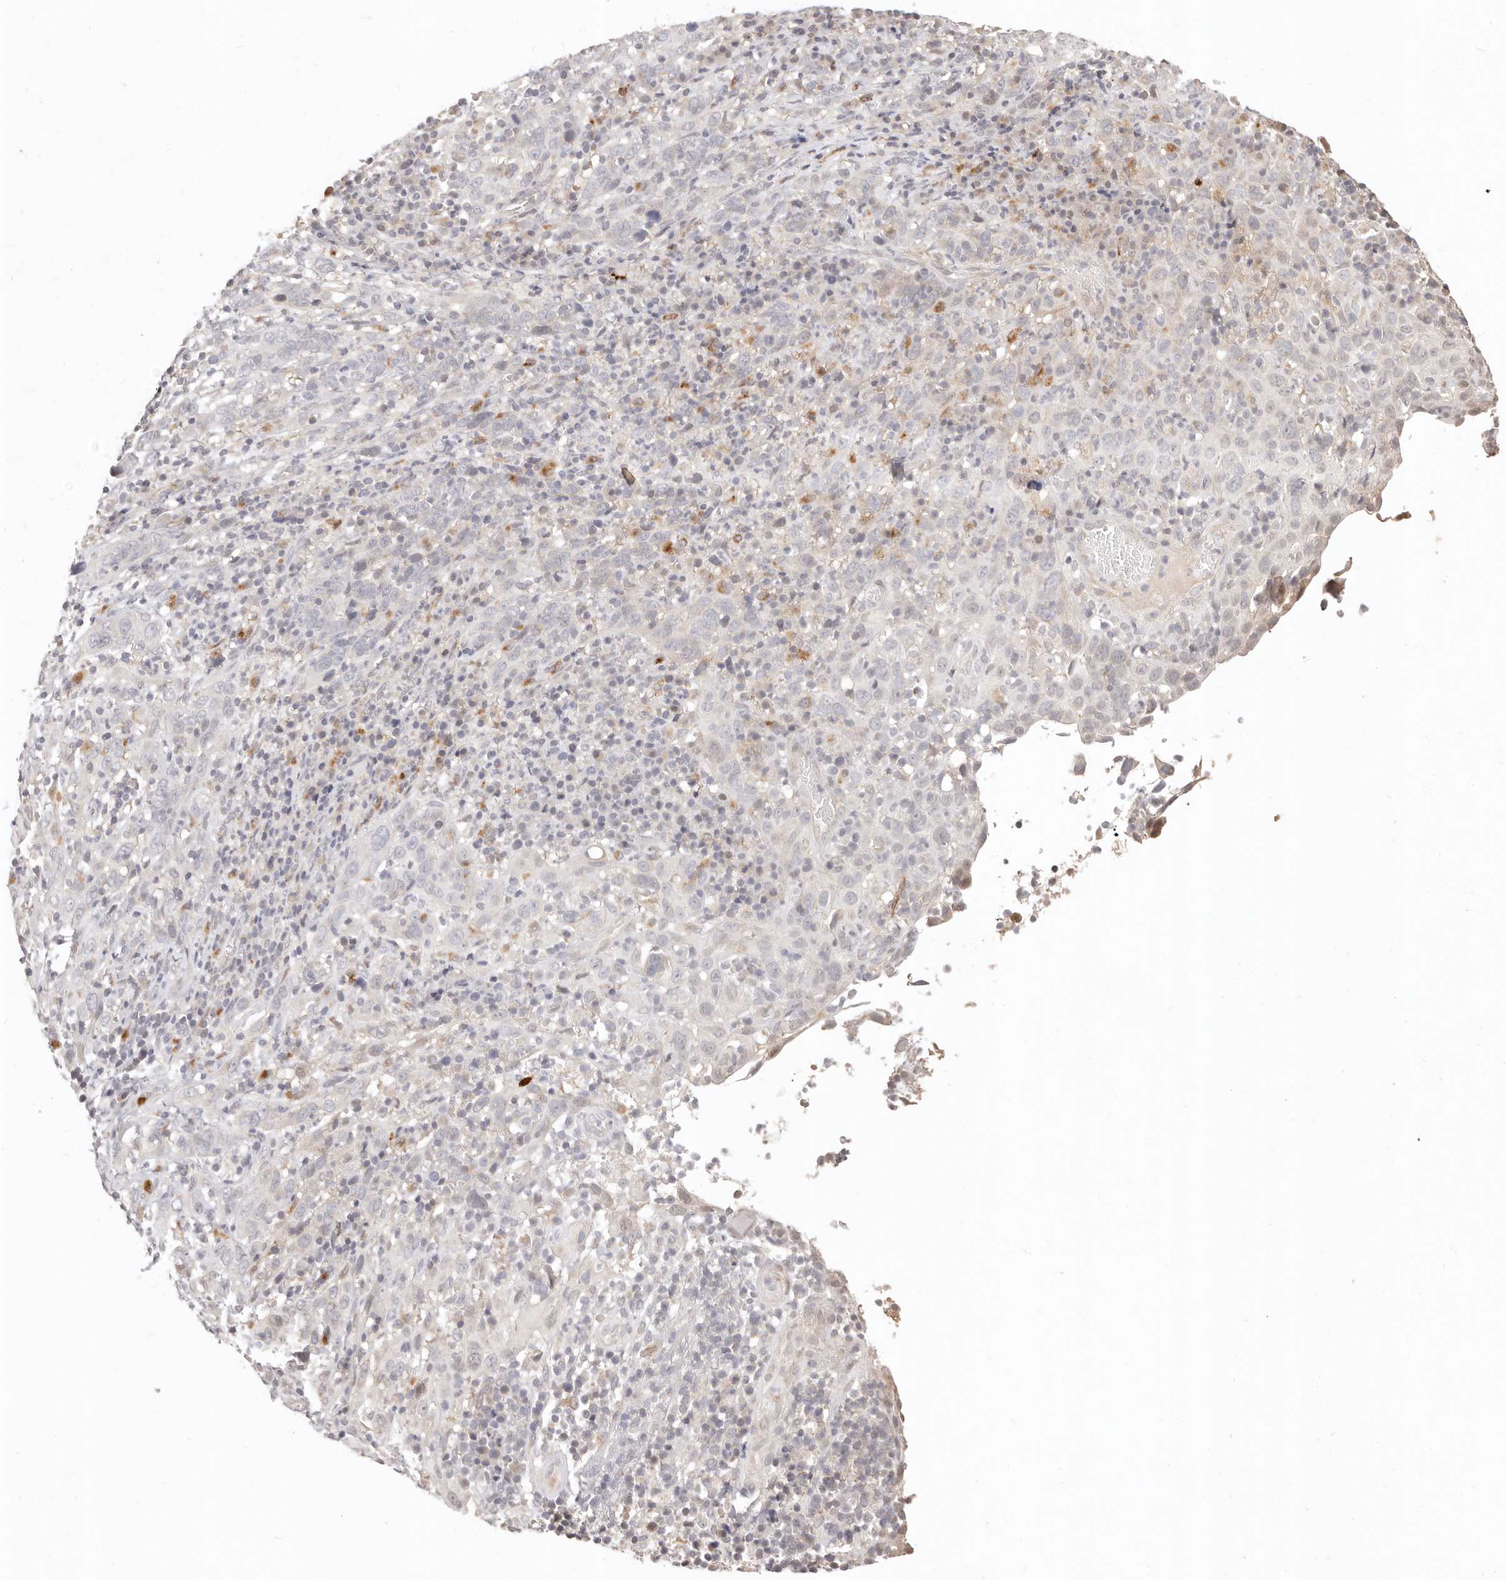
{"staining": {"intensity": "negative", "quantity": "none", "location": "none"}, "tissue": "cervical cancer", "cell_type": "Tumor cells", "image_type": "cancer", "snomed": [{"axis": "morphology", "description": "Squamous cell carcinoma, NOS"}, {"axis": "topography", "description": "Cervix"}], "caption": "Immunohistochemistry (IHC) image of neoplastic tissue: cervical cancer (squamous cell carcinoma) stained with DAB reveals no significant protein positivity in tumor cells.", "gene": "KIF9", "patient": {"sex": "female", "age": 46}}